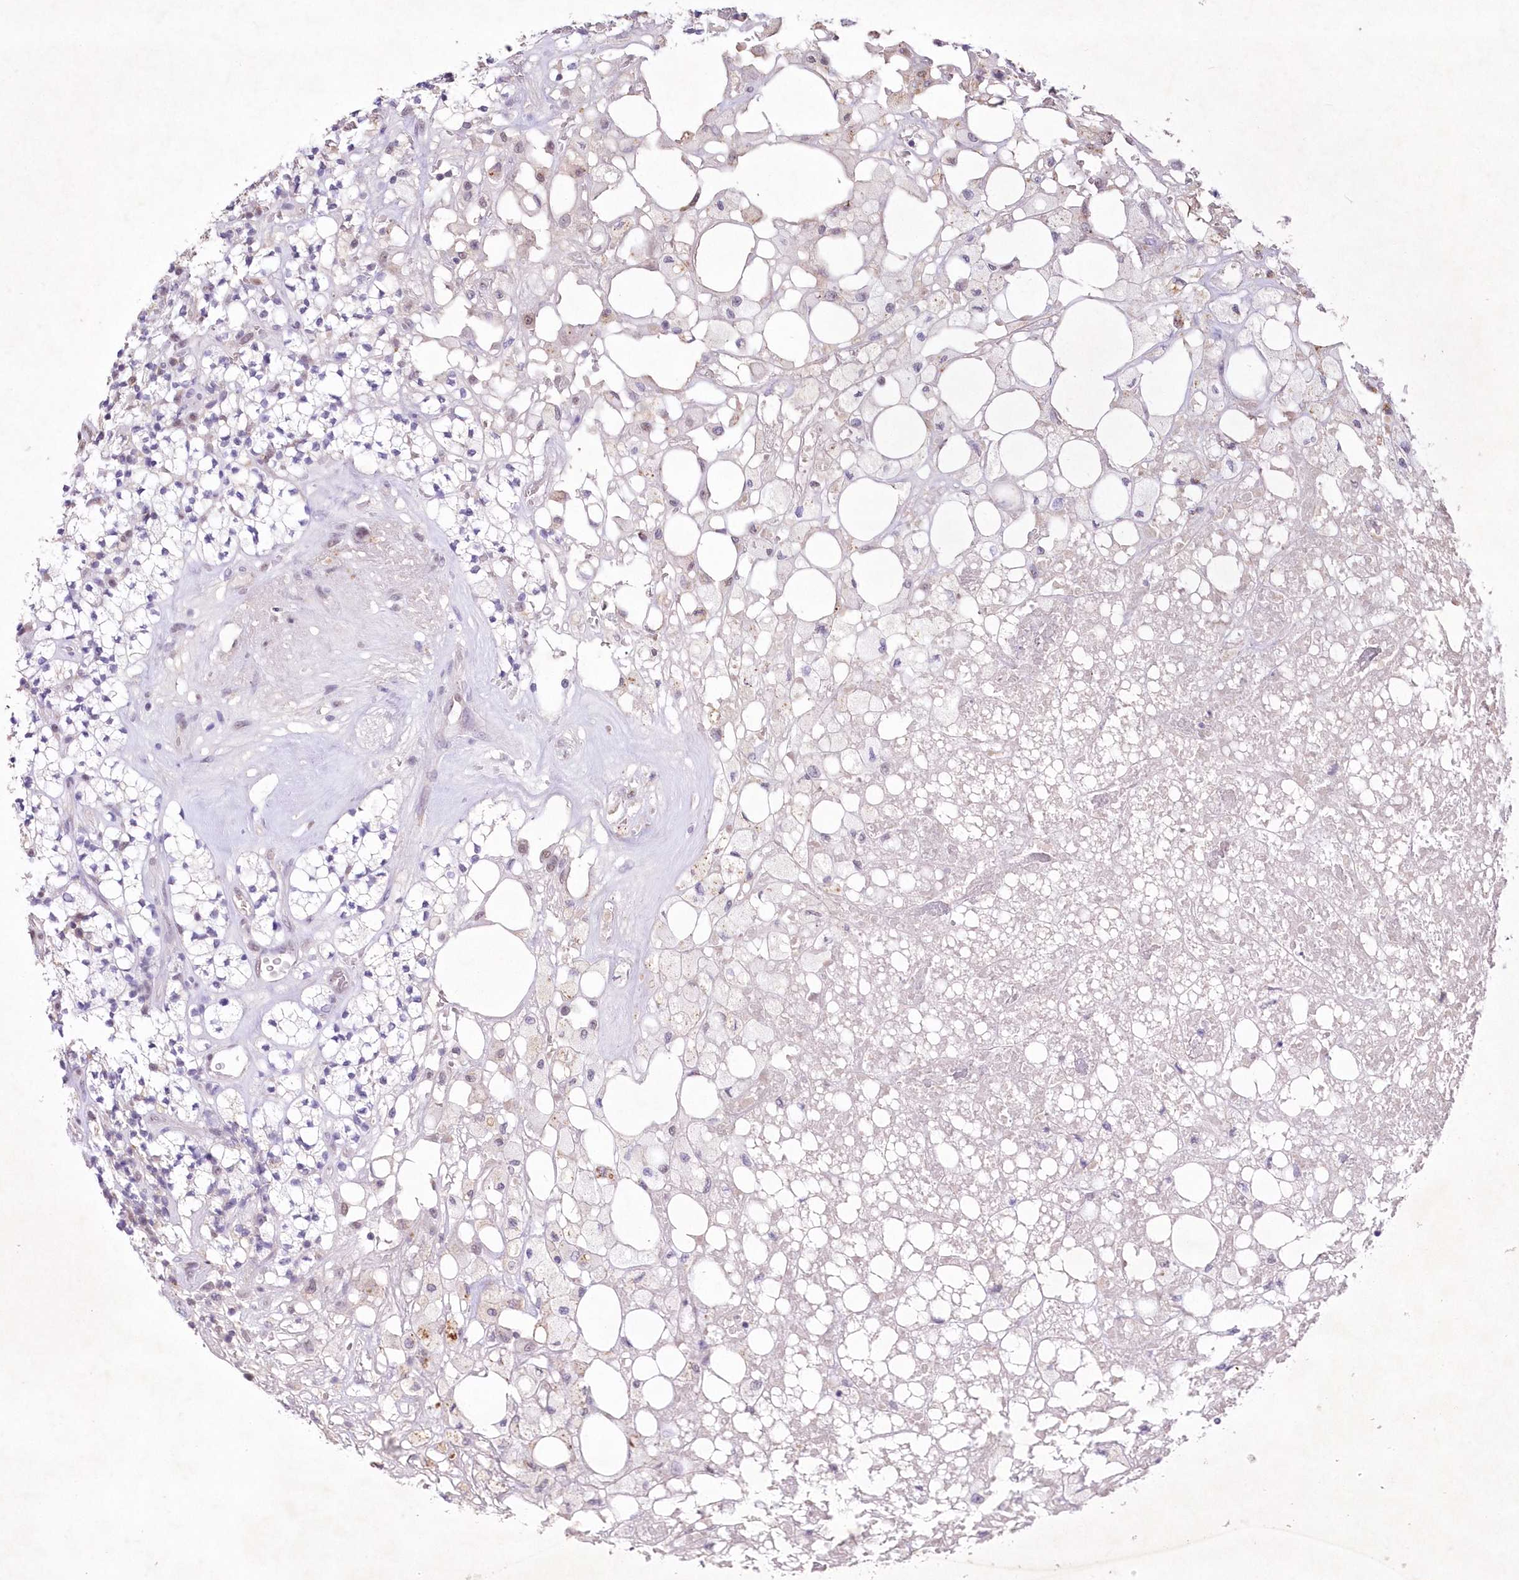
{"staining": {"intensity": "negative", "quantity": "none", "location": "none"}, "tissue": "renal cancer", "cell_type": "Tumor cells", "image_type": "cancer", "snomed": [{"axis": "morphology", "description": "Adenocarcinoma, NOS"}, {"axis": "topography", "description": "Kidney"}], "caption": "This is an immunohistochemistry histopathology image of human renal adenocarcinoma. There is no staining in tumor cells.", "gene": "RBM27", "patient": {"sex": "male", "age": 77}}